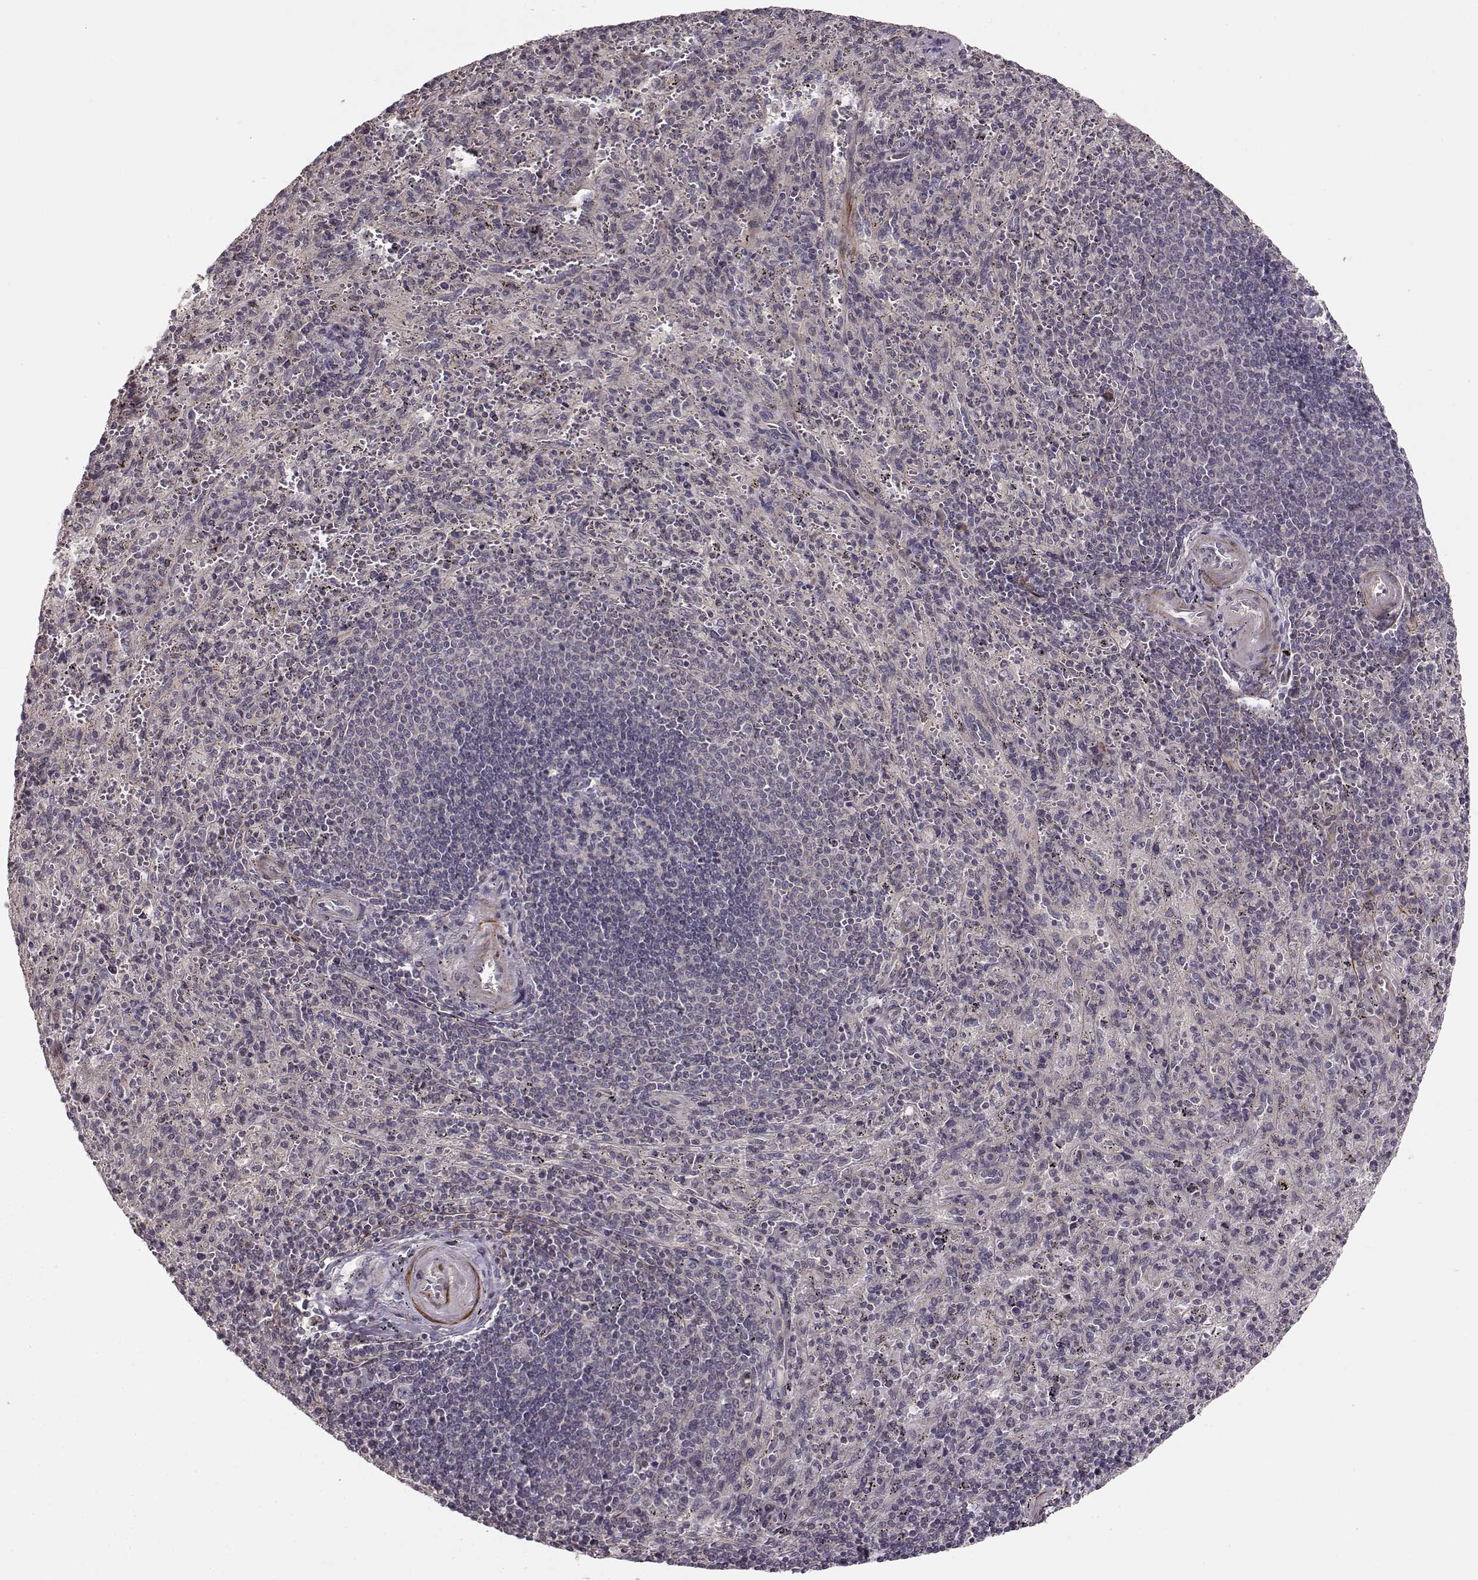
{"staining": {"intensity": "weak", "quantity": "<25%", "location": "cytoplasmic/membranous"}, "tissue": "spleen", "cell_type": "Cells in red pulp", "image_type": "normal", "snomed": [{"axis": "morphology", "description": "Normal tissue, NOS"}, {"axis": "topography", "description": "Spleen"}], "caption": "Immunohistochemical staining of normal spleen reveals no significant staining in cells in red pulp.", "gene": "SLAIN2", "patient": {"sex": "male", "age": 57}}